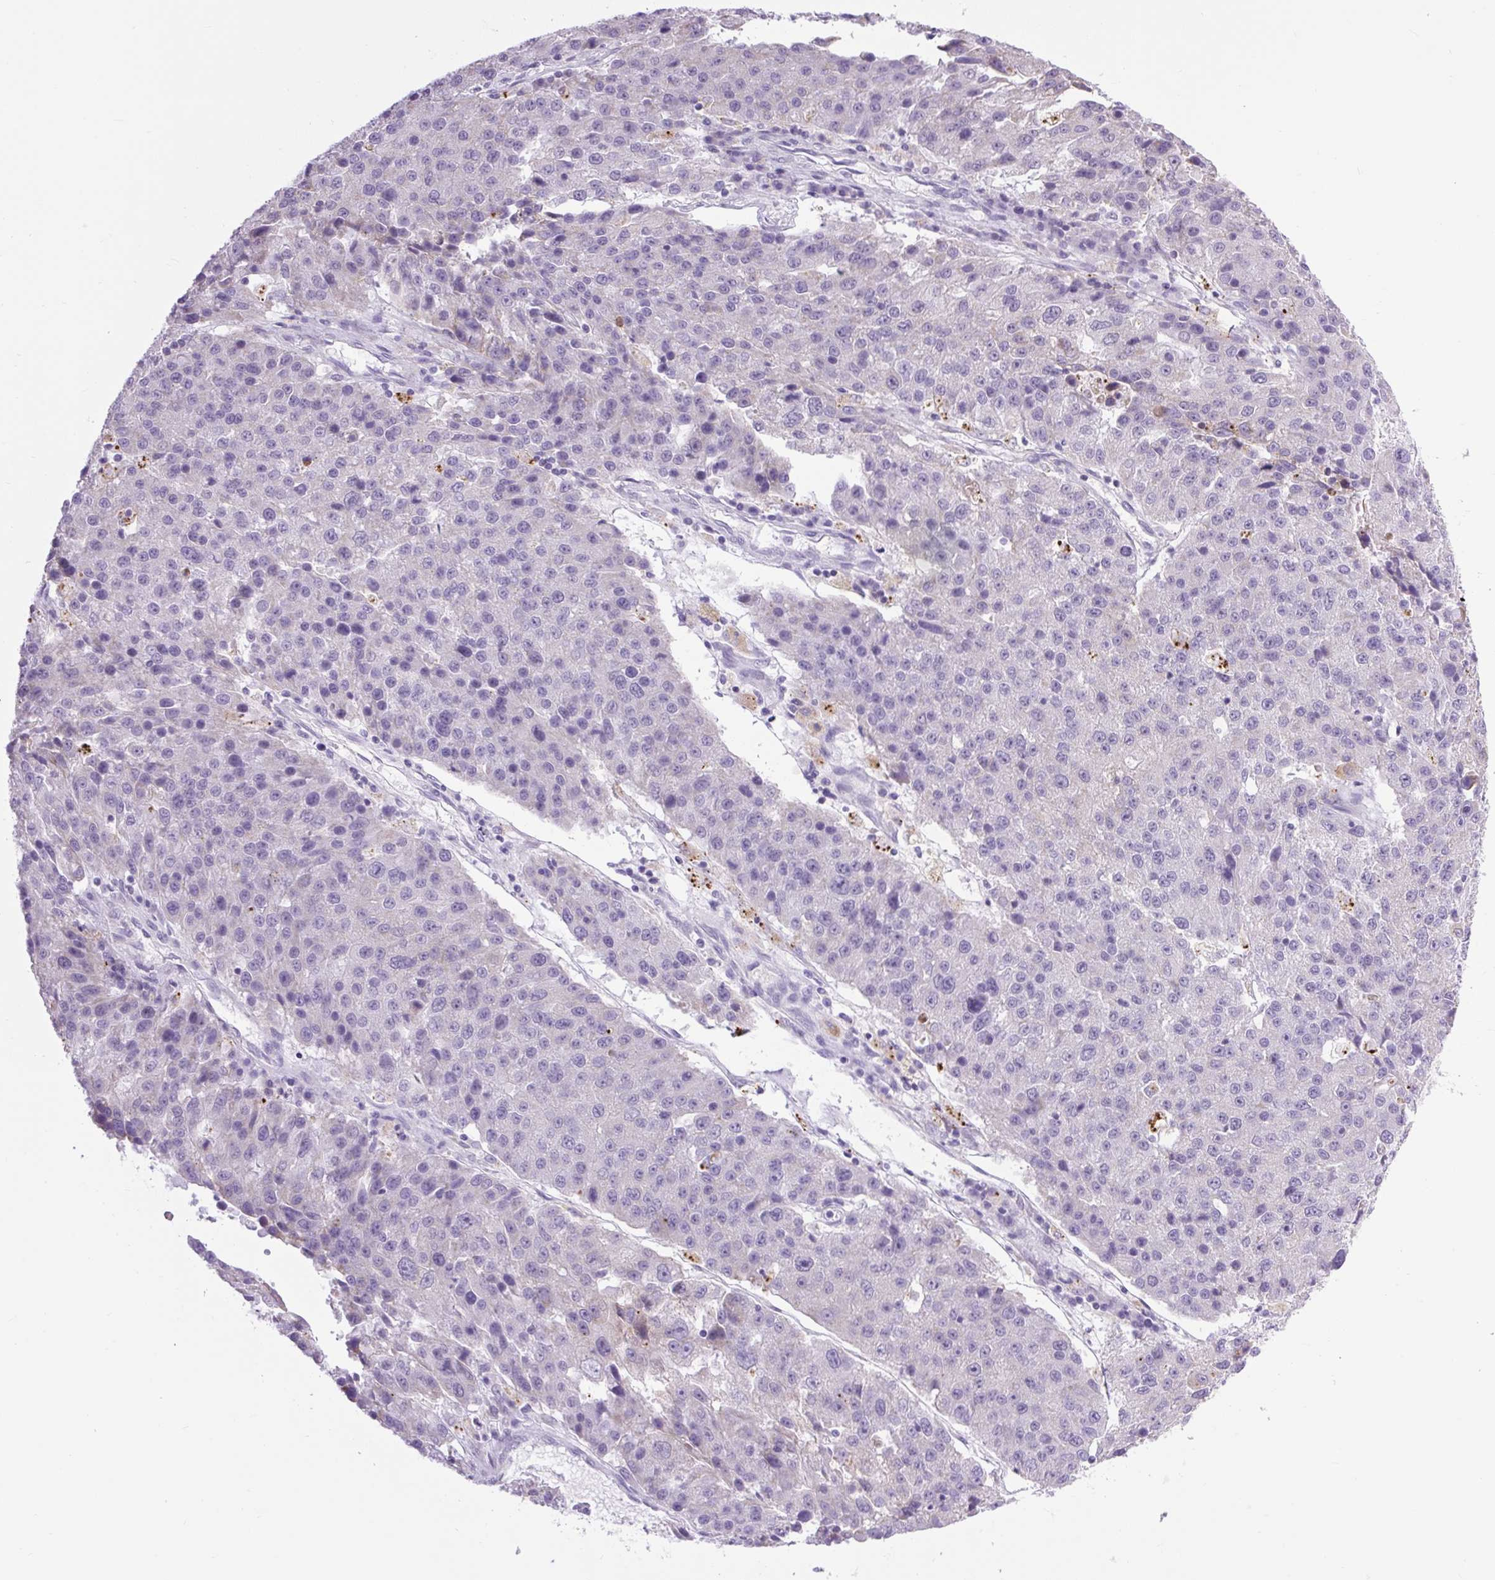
{"staining": {"intensity": "negative", "quantity": "none", "location": "none"}, "tissue": "stomach cancer", "cell_type": "Tumor cells", "image_type": "cancer", "snomed": [{"axis": "morphology", "description": "Adenocarcinoma, NOS"}, {"axis": "topography", "description": "Stomach"}], "caption": "Immunohistochemical staining of stomach cancer reveals no significant positivity in tumor cells.", "gene": "RNASE10", "patient": {"sex": "male", "age": 71}}